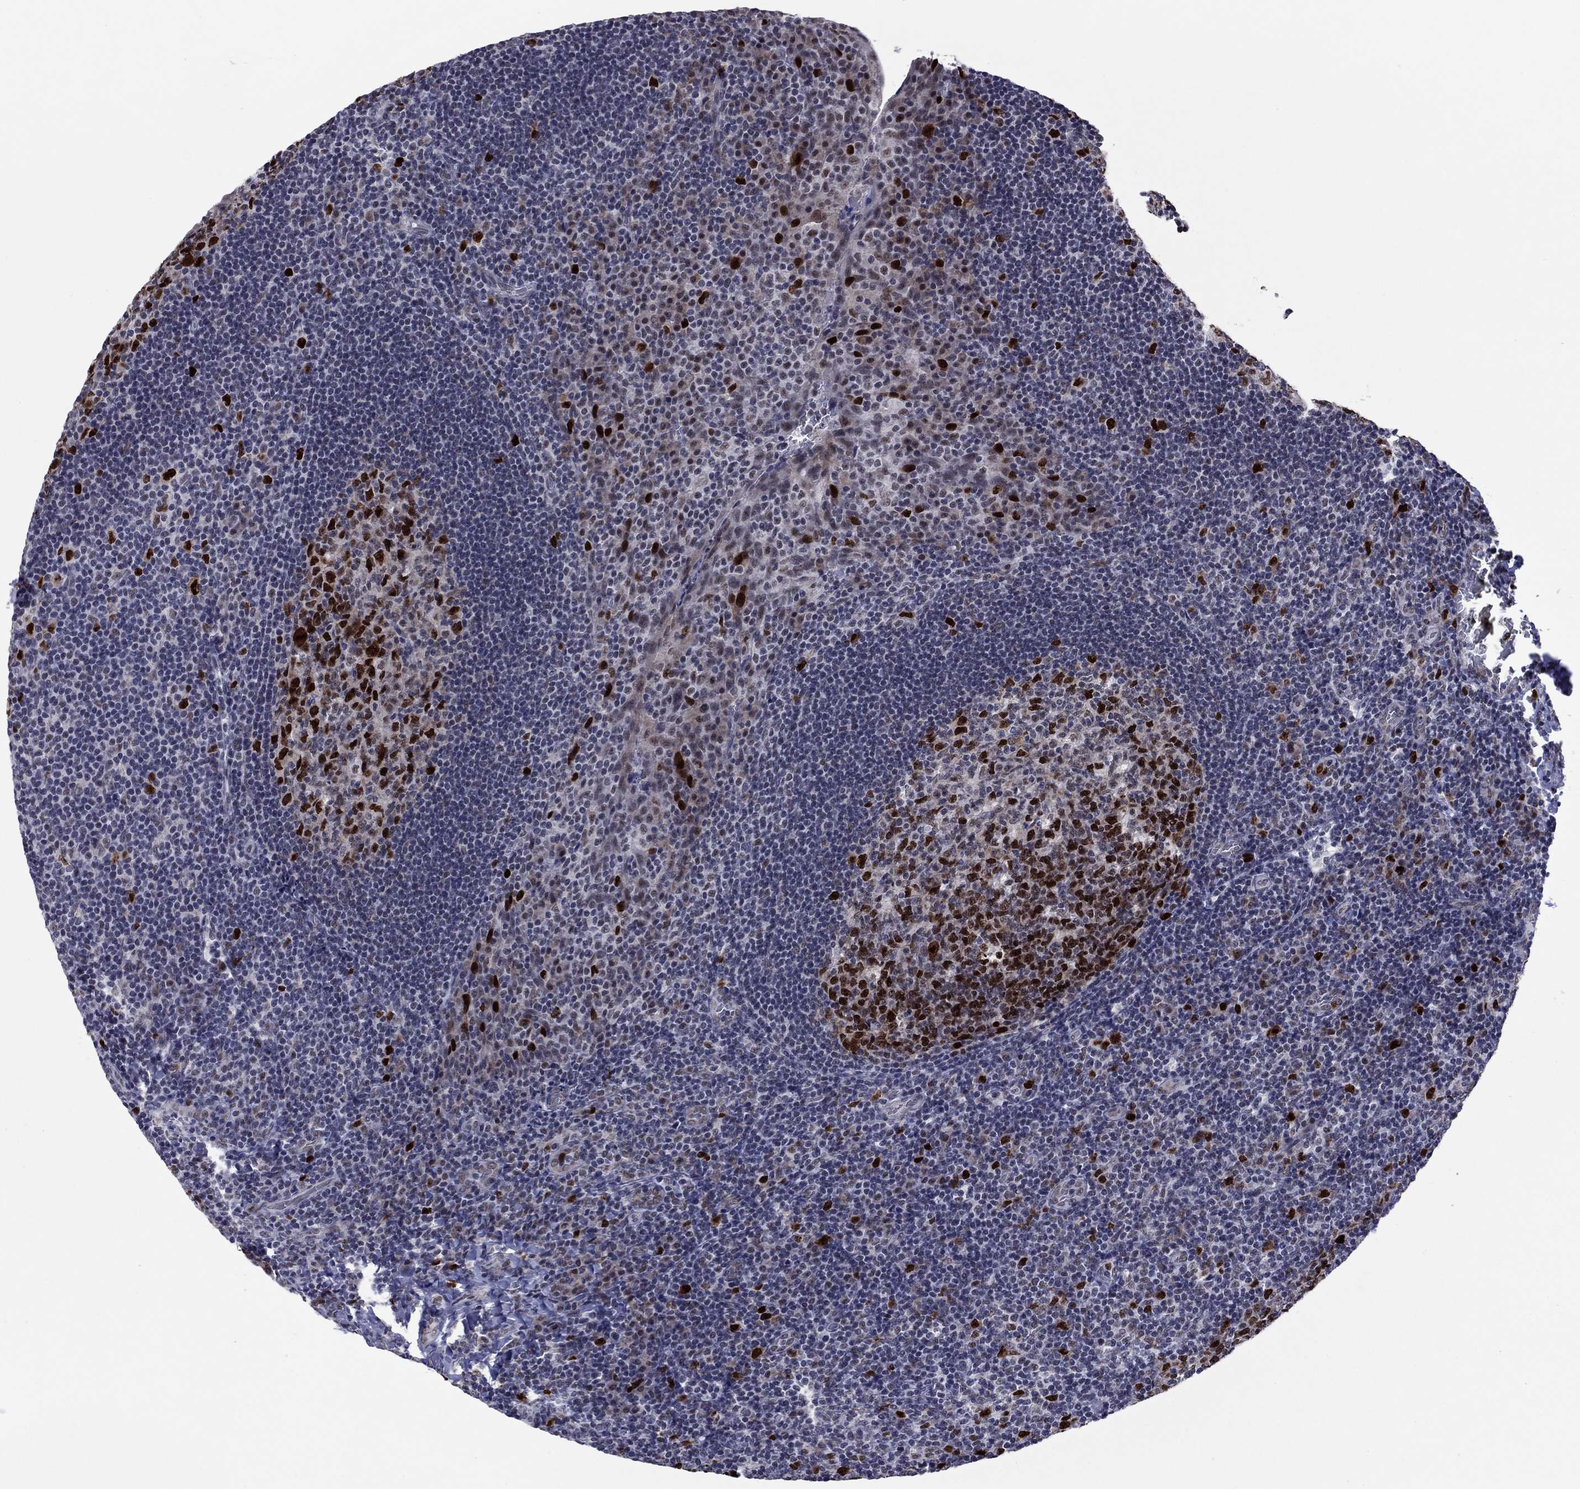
{"staining": {"intensity": "strong", "quantity": "25%-75%", "location": "nuclear"}, "tissue": "tonsil", "cell_type": "Germinal center cells", "image_type": "normal", "snomed": [{"axis": "morphology", "description": "Normal tissue, NOS"}, {"axis": "topography", "description": "Tonsil"}], "caption": "Immunohistochemical staining of normal human tonsil demonstrates high levels of strong nuclear expression in about 25%-75% of germinal center cells.", "gene": "CDCA5", "patient": {"sex": "male", "age": 17}}